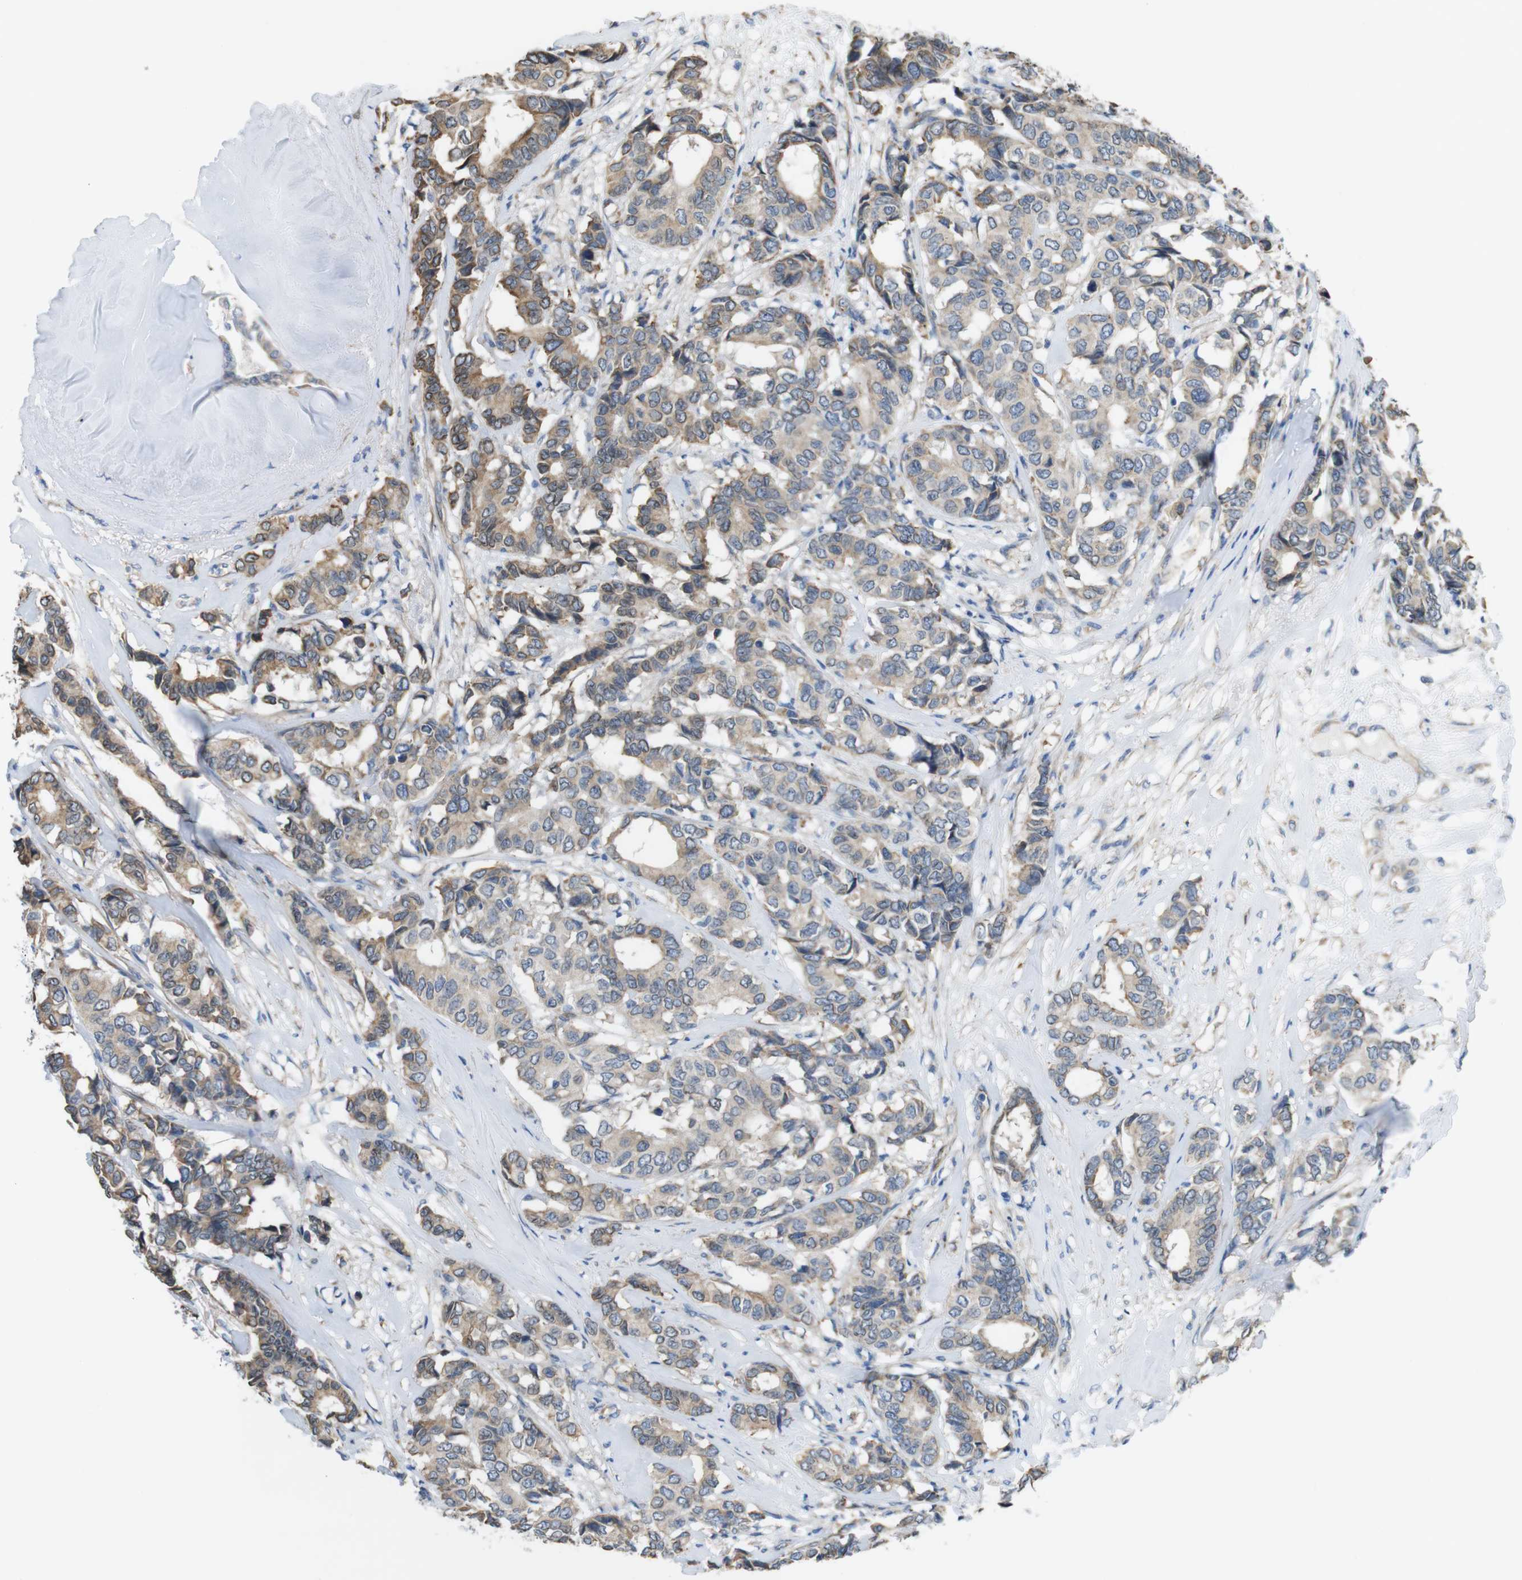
{"staining": {"intensity": "moderate", "quantity": ">75%", "location": "cytoplasmic/membranous"}, "tissue": "breast cancer", "cell_type": "Tumor cells", "image_type": "cancer", "snomed": [{"axis": "morphology", "description": "Duct carcinoma"}, {"axis": "topography", "description": "Breast"}], "caption": "Tumor cells display medium levels of moderate cytoplasmic/membranous expression in approximately >75% of cells in human breast cancer (invasive ductal carcinoma).", "gene": "CDH8", "patient": {"sex": "female", "age": 87}}